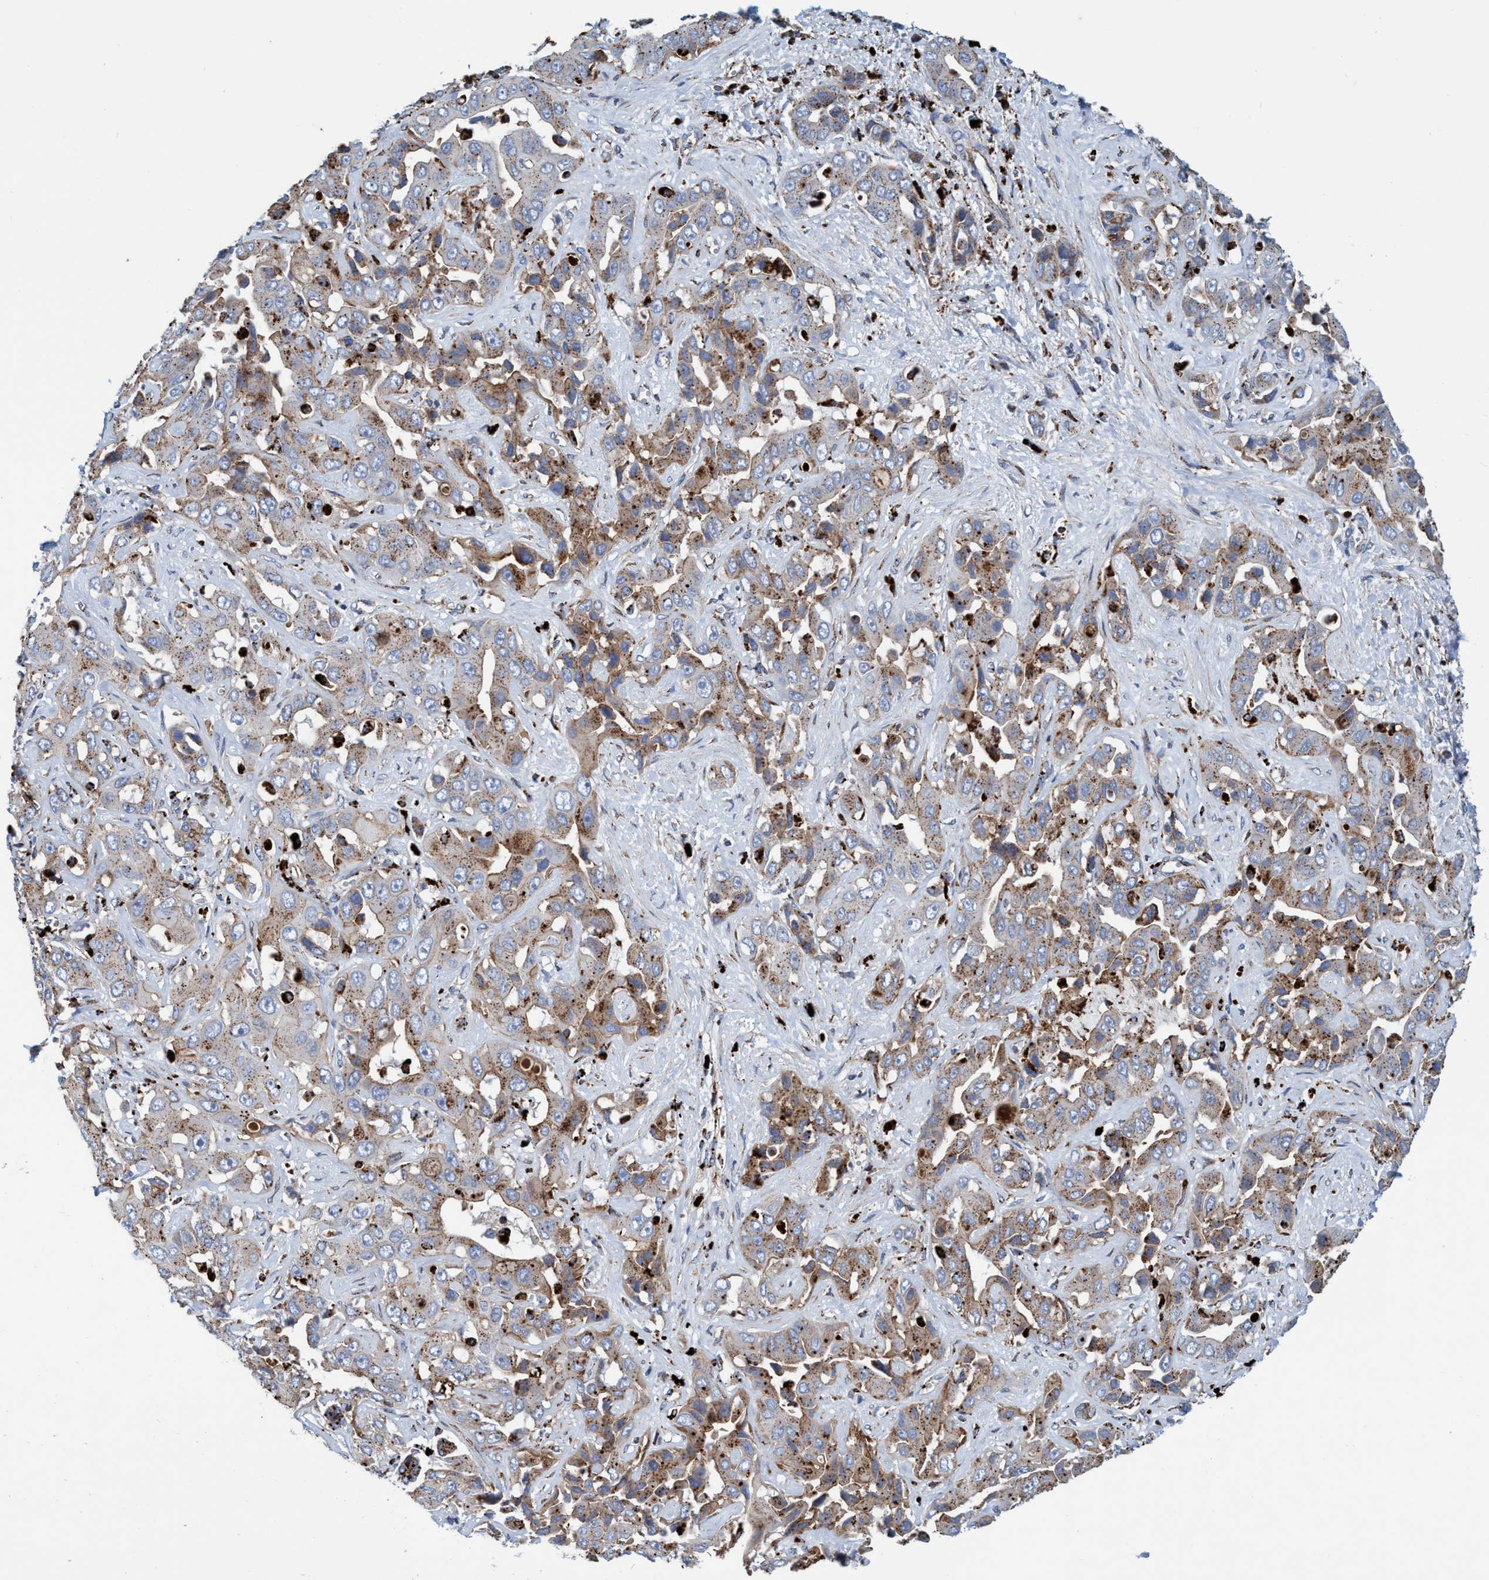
{"staining": {"intensity": "moderate", "quantity": ">75%", "location": "cytoplasmic/membranous"}, "tissue": "liver cancer", "cell_type": "Tumor cells", "image_type": "cancer", "snomed": [{"axis": "morphology", "description": "Cholangiocarcinoma"}, {"axis": "topography", "description": "Liver"}], "caption": "The micrograph reveals immunohistochemical staining of cholangiocarcinoma (liver). There is moderate cytoplasmic/membranous positivity is present in about >75% of tumor cells.", "gene": "TRIM65", "patient": {"sex": "female", "age": 52}}